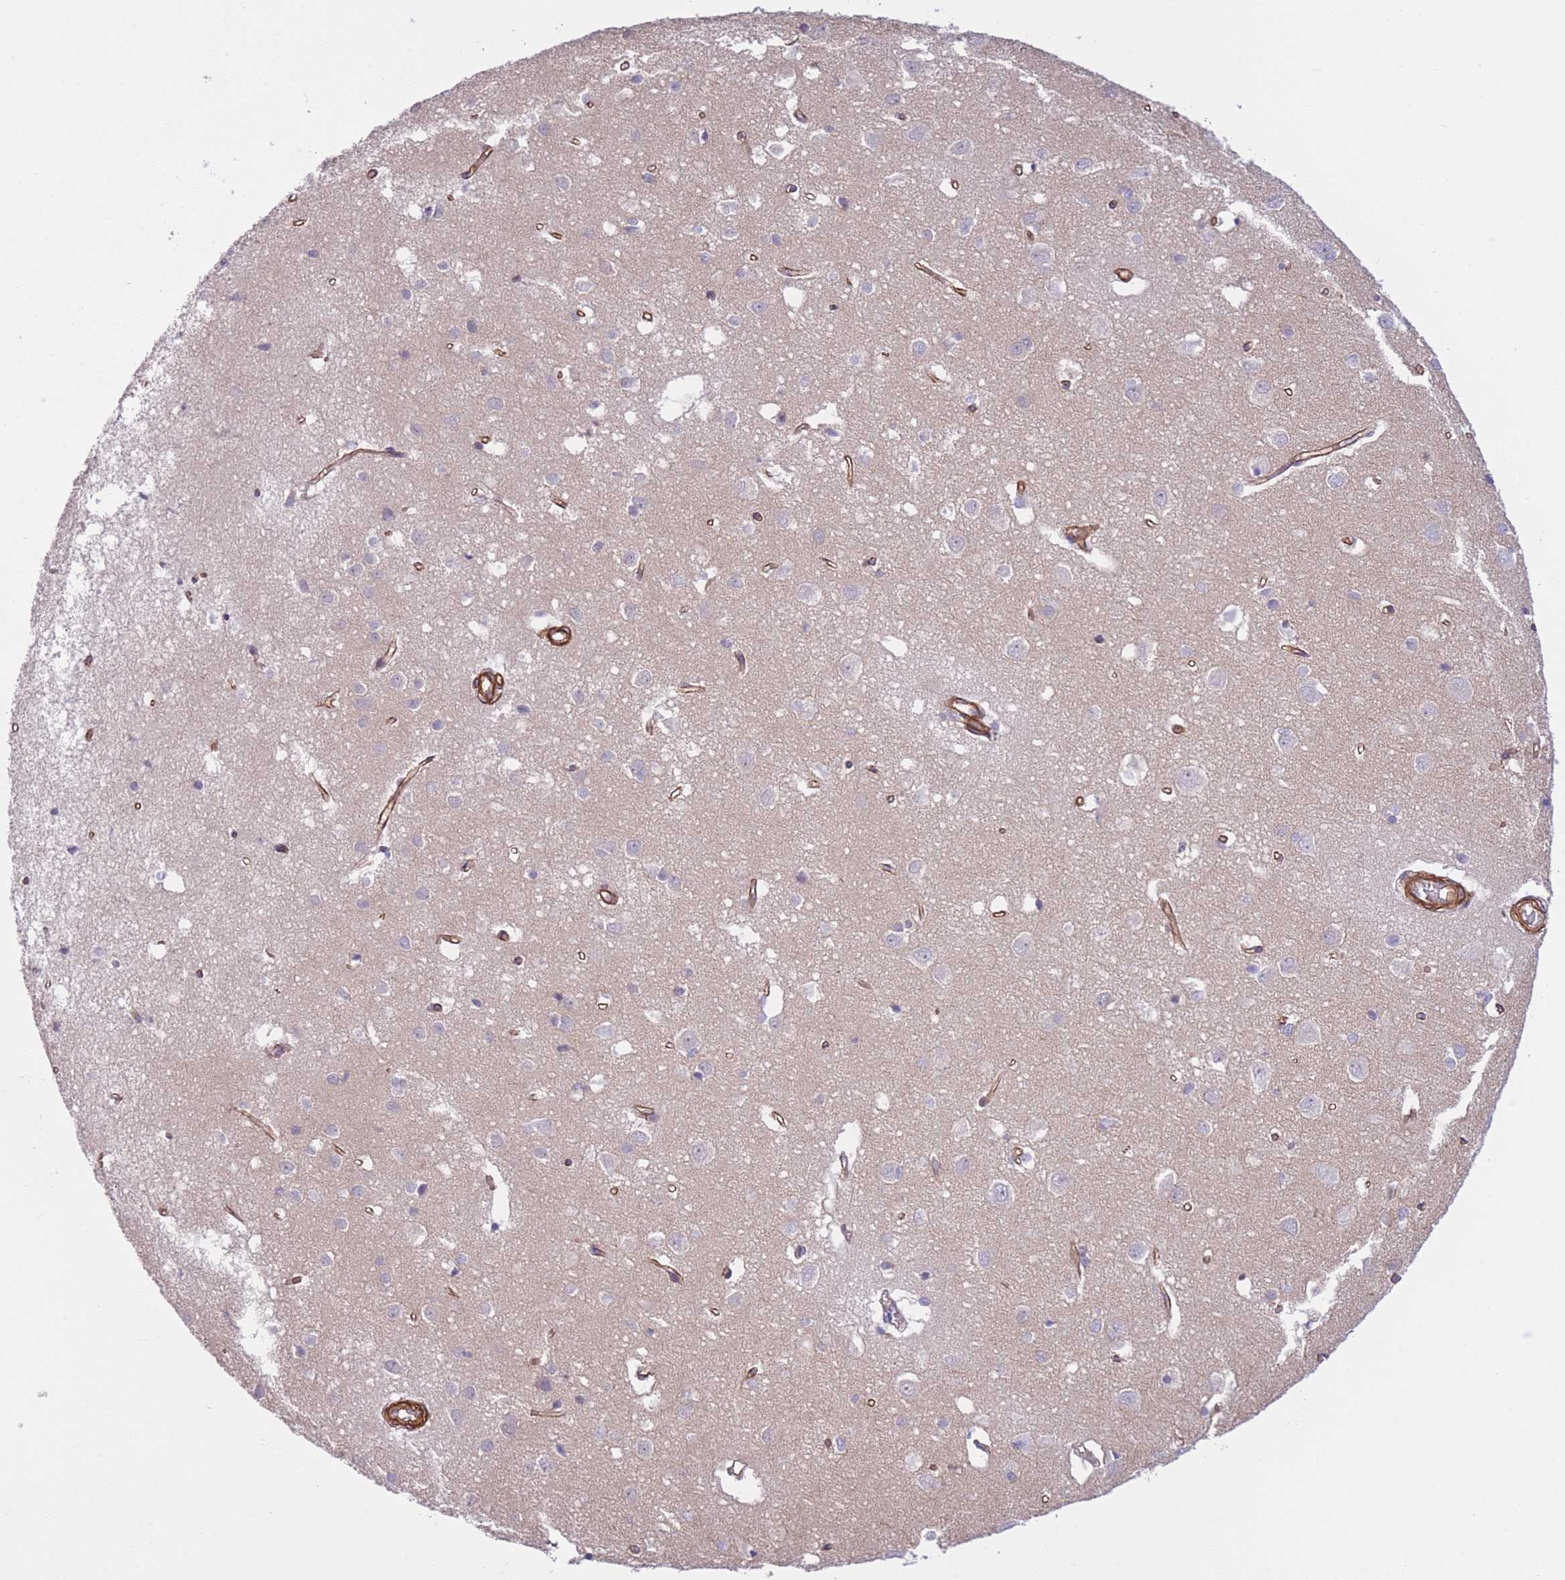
{"staining": {"intensity": "moderate", "quantity": ">75%", "location": "cytoplasmic/membranous"}, "tissue": "cerebral cortex", "cell_type": "Endothelial cells", "image_type": "normal", "snomed": [{"axis": "morphology", "description": "Normal tissue, NOS"}, {"axis": "topography", "description": "Cerebral cortex"}], "caption": "DAB (3,3'-diaminobenzidine) immunohistochemical staining of normal cerebral cortex exhibits moderate cytoplasmic/membranous protein expression in approximately >75% of endothelial cells.", "gene": "CDC25B", "patient": {"sex": "female", "age": 64}}